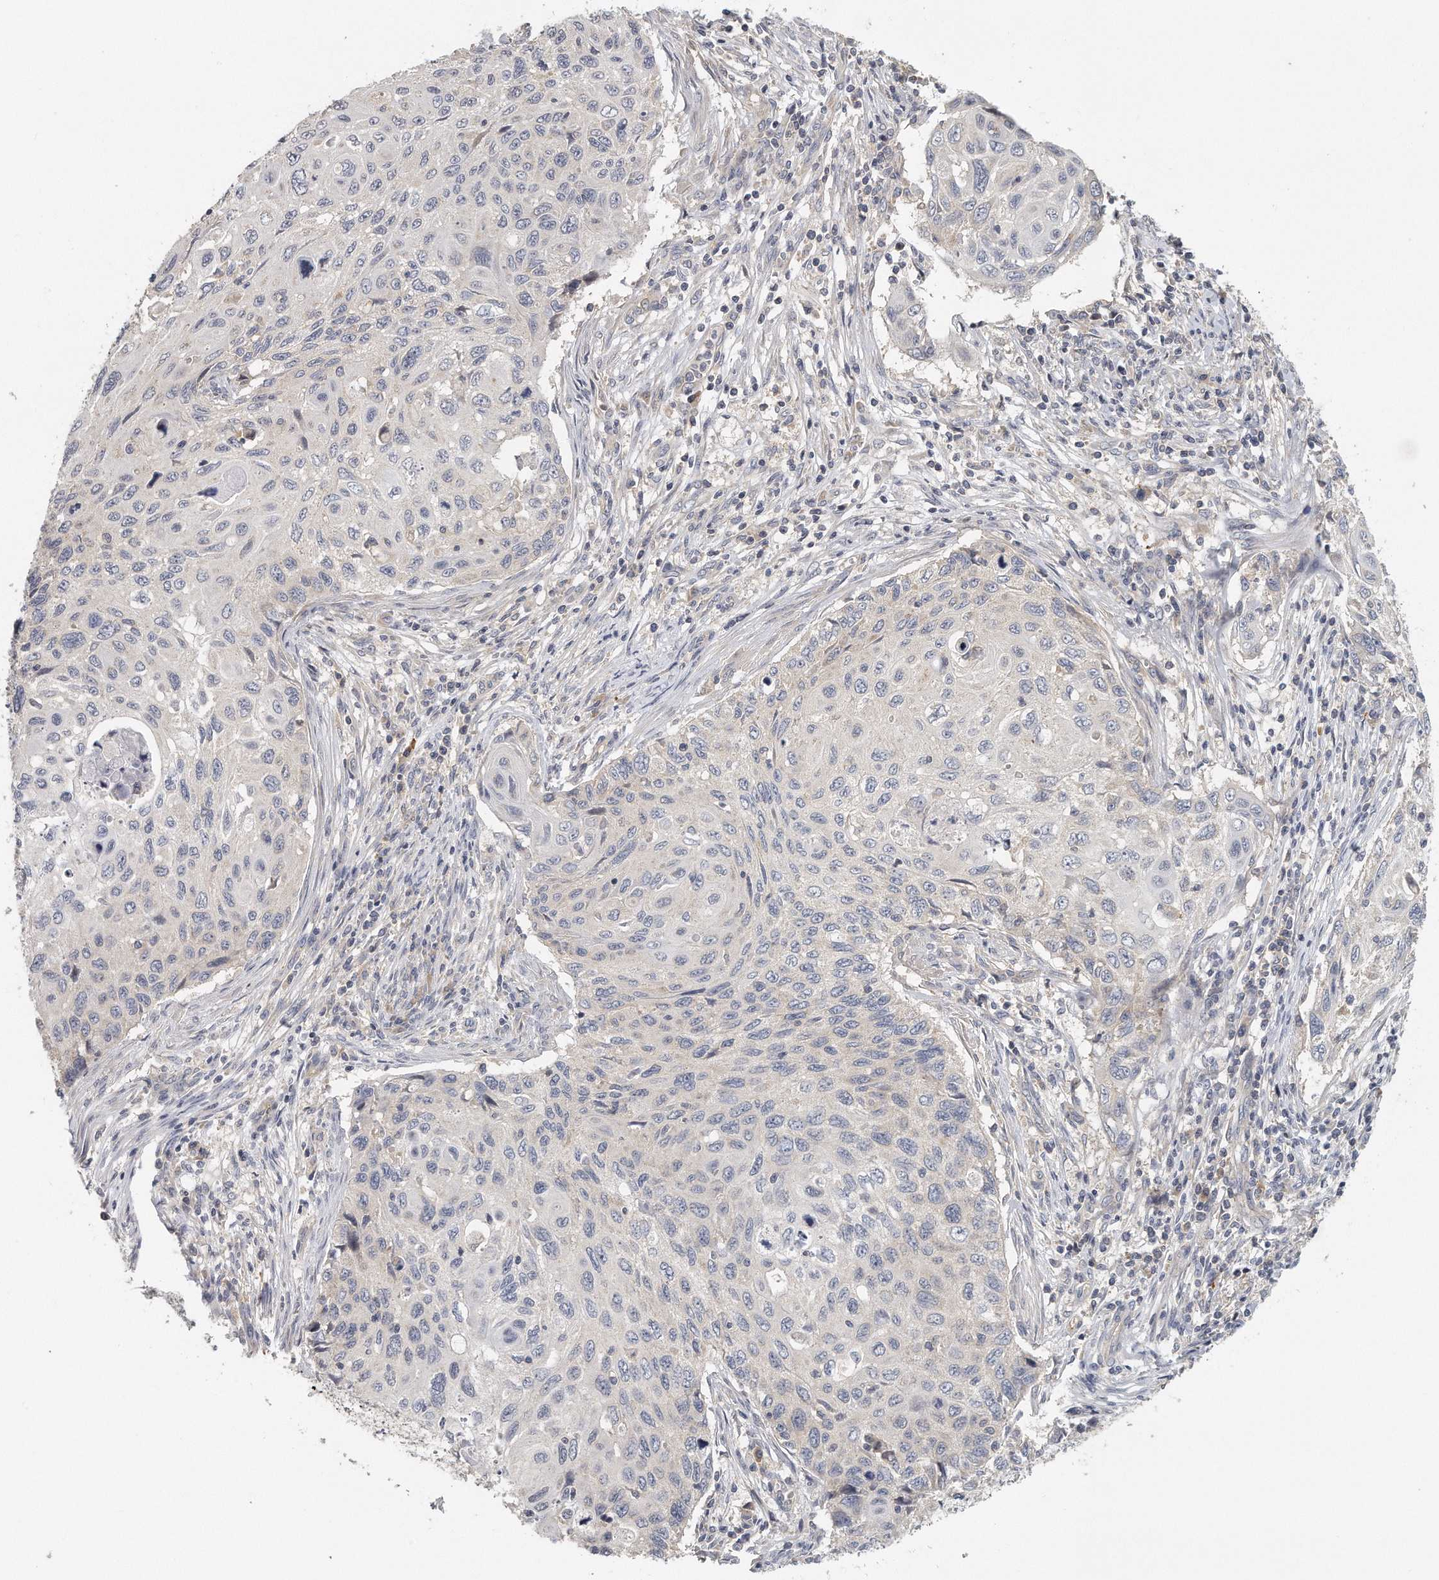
{"staining": {"intensity": "negative", "quantity": "none", "location": "none"}, "tissue": "cervical cancer", "cell_type": "Tumor cells", "image_type": "cancer", "snomed": [{"axis": "morphology", "description": "Squamous cell carcinoma, NOS"}, {"axis": "topography", "description": "Cervix"}], "caption": "Immunohistochemistry (IHC) image of neoplastic tissue: cervical cancer (squamous cell carcinoma) stained with DAB demonstrates no significant protein positivity in tumor cells.", "gene": "EIF3I", "patient": {"sex": "female", "age": 70}}